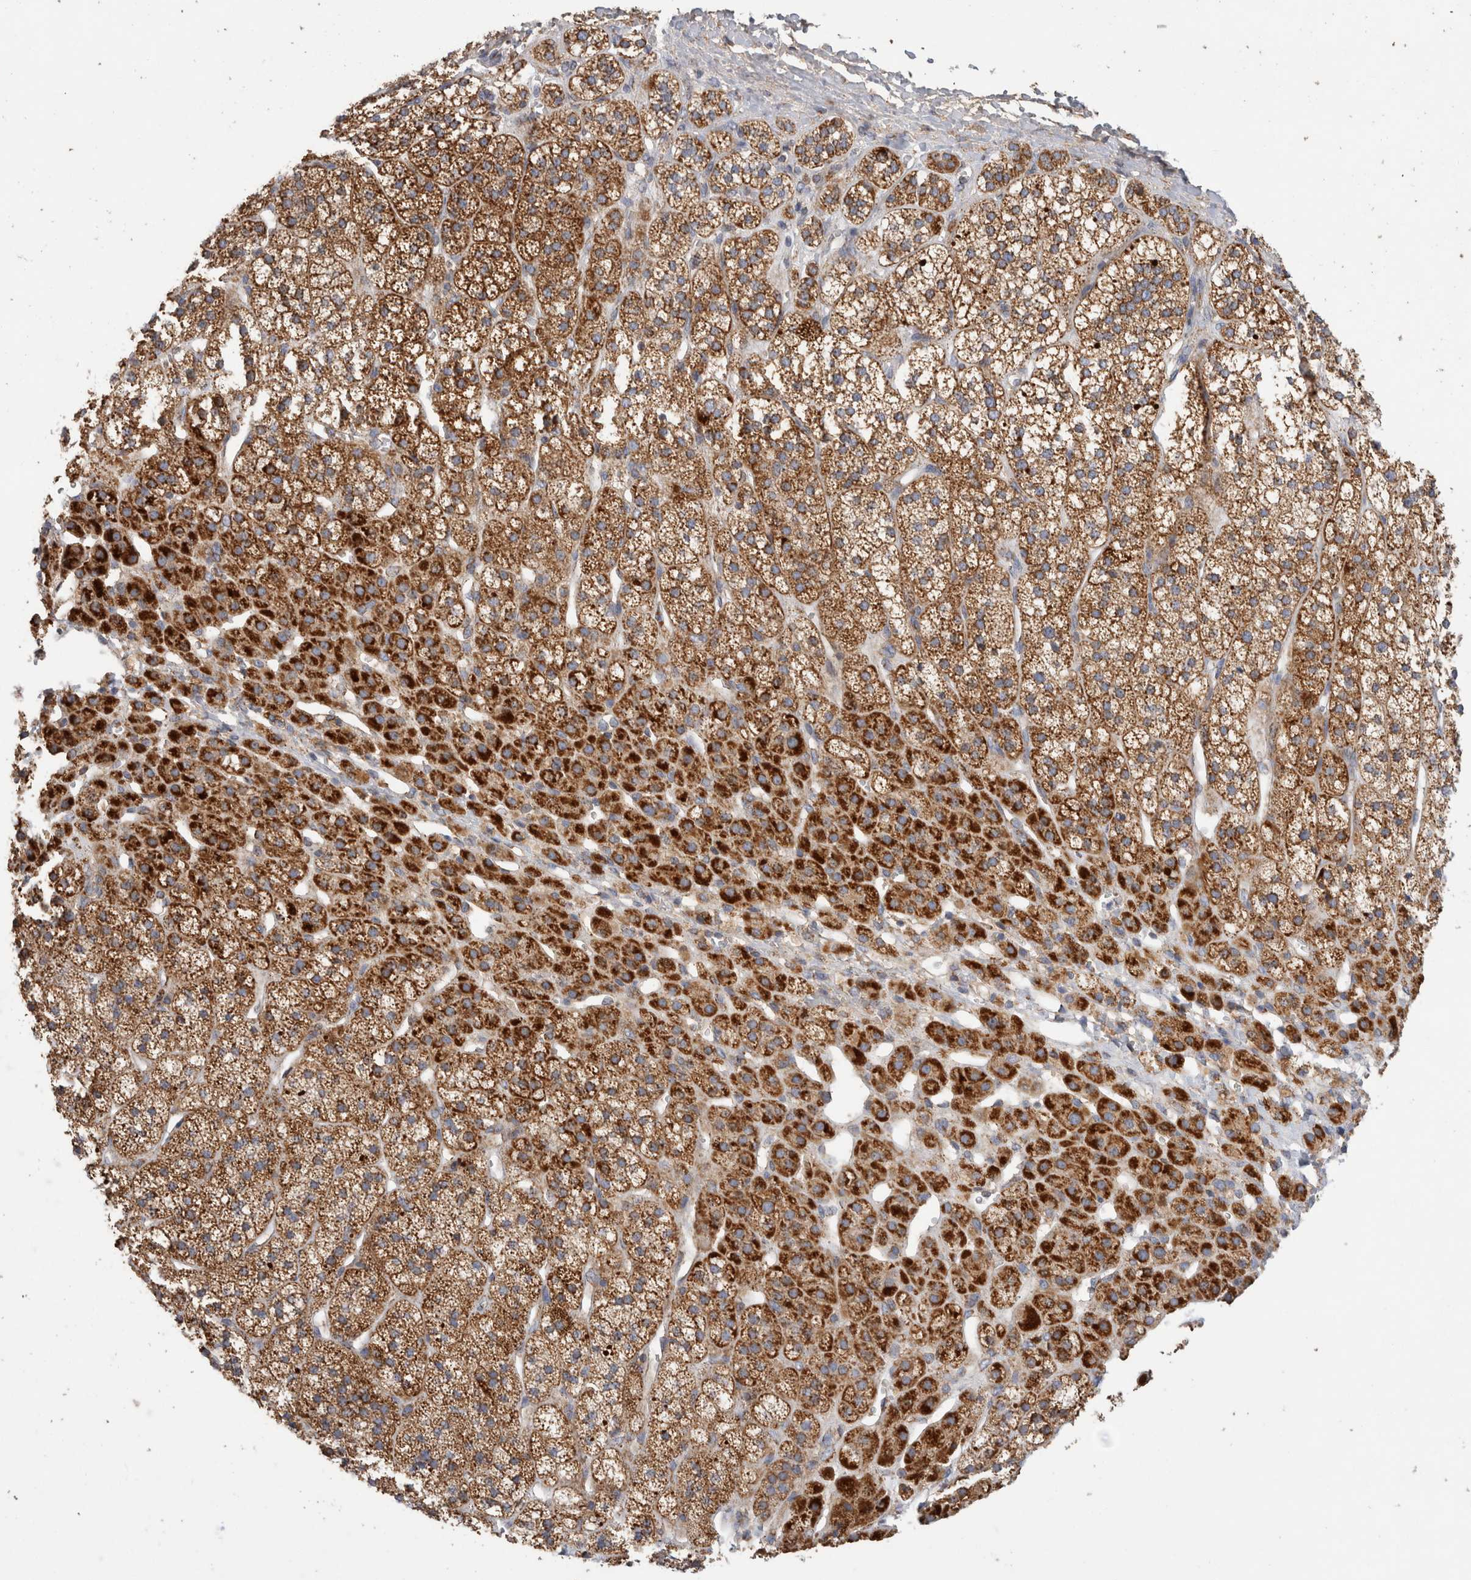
{"staining": {"intensity": "strong", "quantity": ">75%", "location": "cytoplasmic/membranous"}, "tissue": "adrenal gland", "cell_type": "Glandular cells", "image_type": "normal", "snomed": [{"axis": "morphology", "description": "Normal tissue, NOS"}, {"axis": "topography", "description": "Adrenal gland"}], "caption": "Strong cytoplasmic/membranous positivity for a protein is appreciated in approximately >75% of glandular cells of benign adrenal gland using immunohistochemistry (IHC).", "gene": "IARS2", "patient": {"sex": "male", "age": 56}}